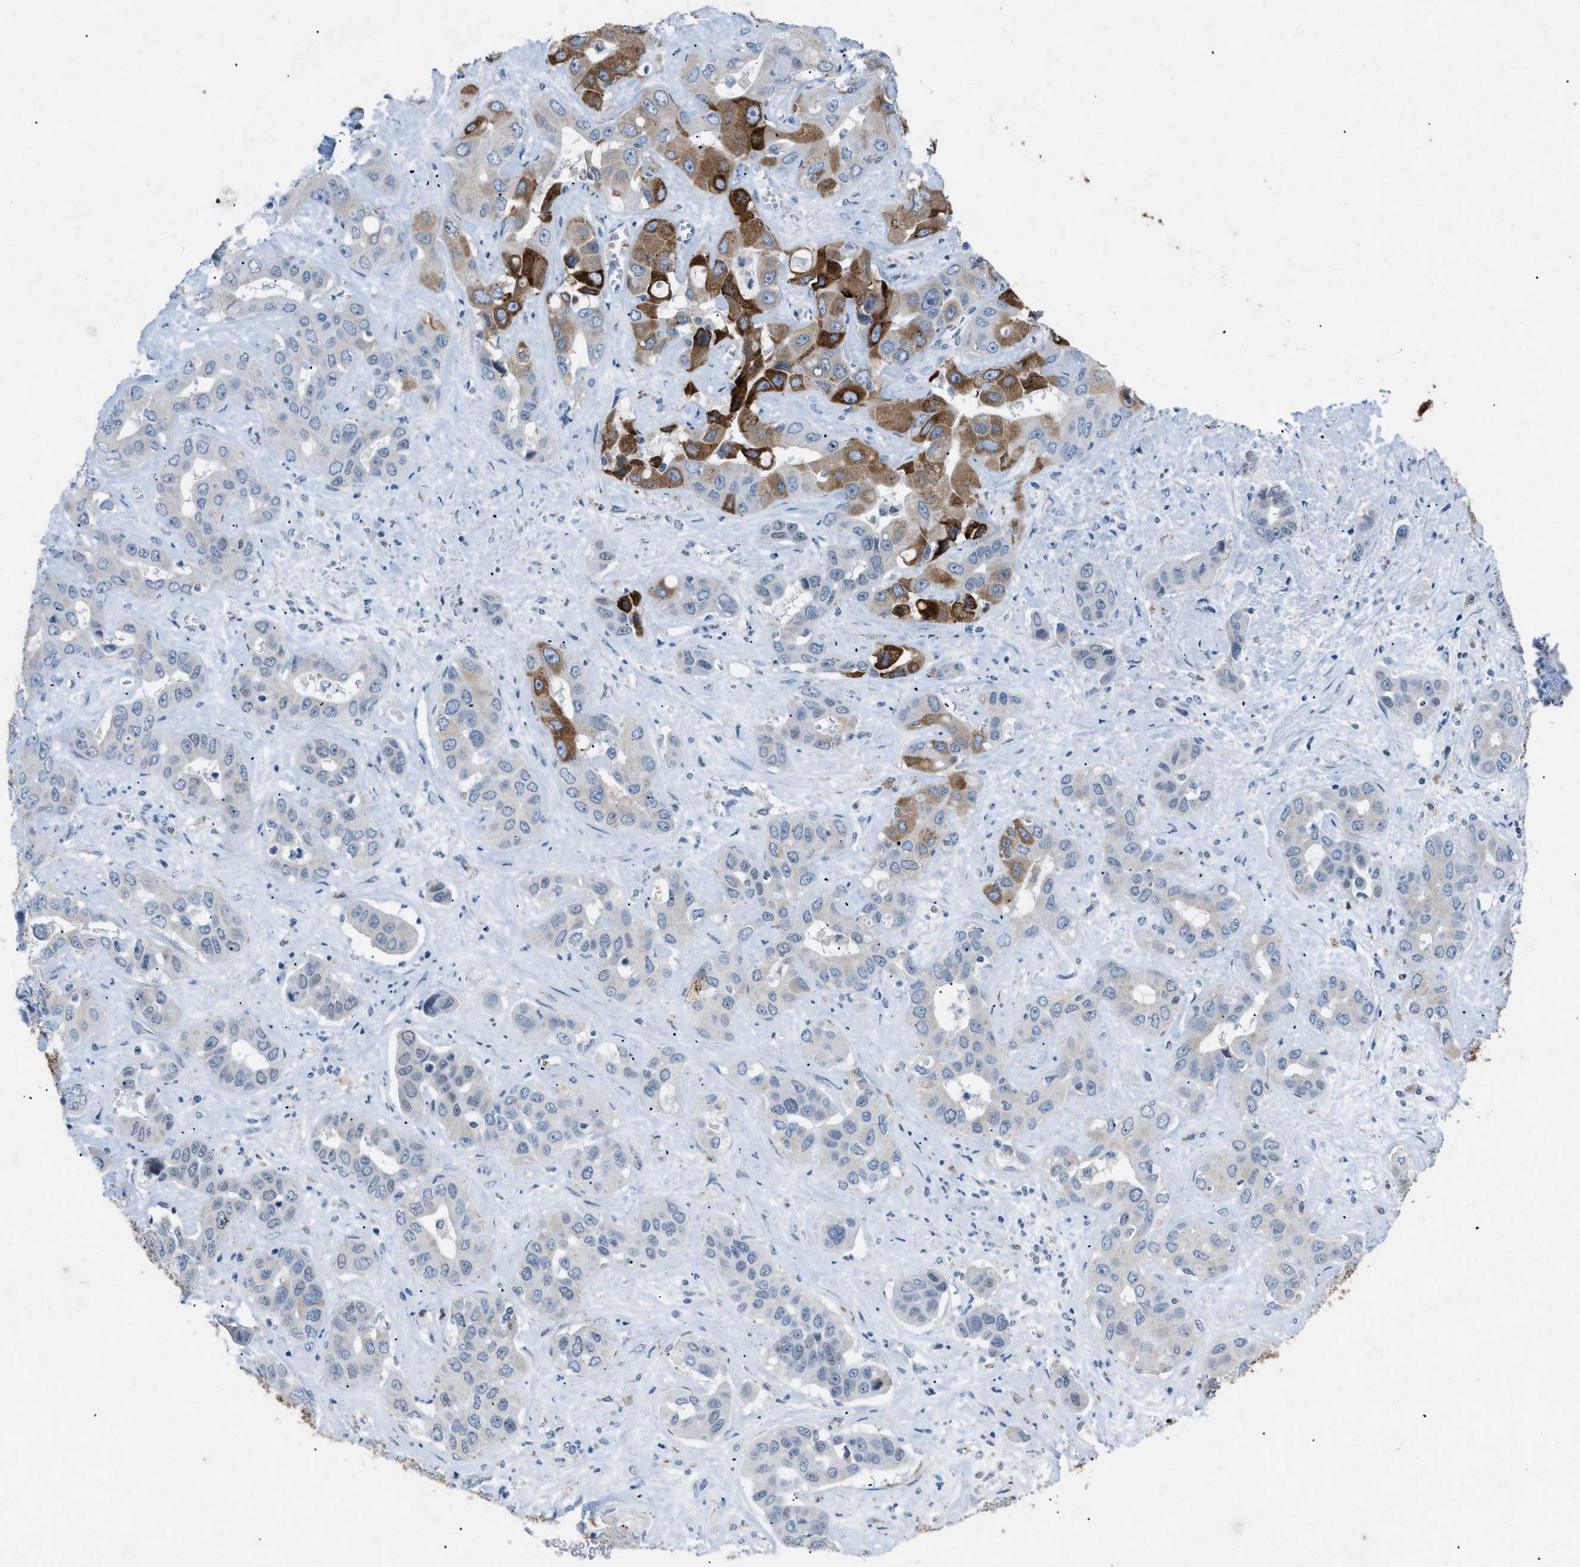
{"staining": {"intensity": "strong", "quantity": "<25%", "location": "cytoplasmic/membranous"}, "tissue": "liver cancer", "cell_type": "Tumor cells", "image_type": "cancer", "snomed": [{"axis": "morphology", "description": "Cholangiocarcinoma"}, {"axis": "topography", "description": "Liver"}], "caption": "Protein expression analysis of cholangiocarcinoma (liver) exhibits strong cytoplasmic/membranous positivity in about <25% of tumor cells.", "gene": "TASOR", "patient": {"sex": "female", "age": 52}}